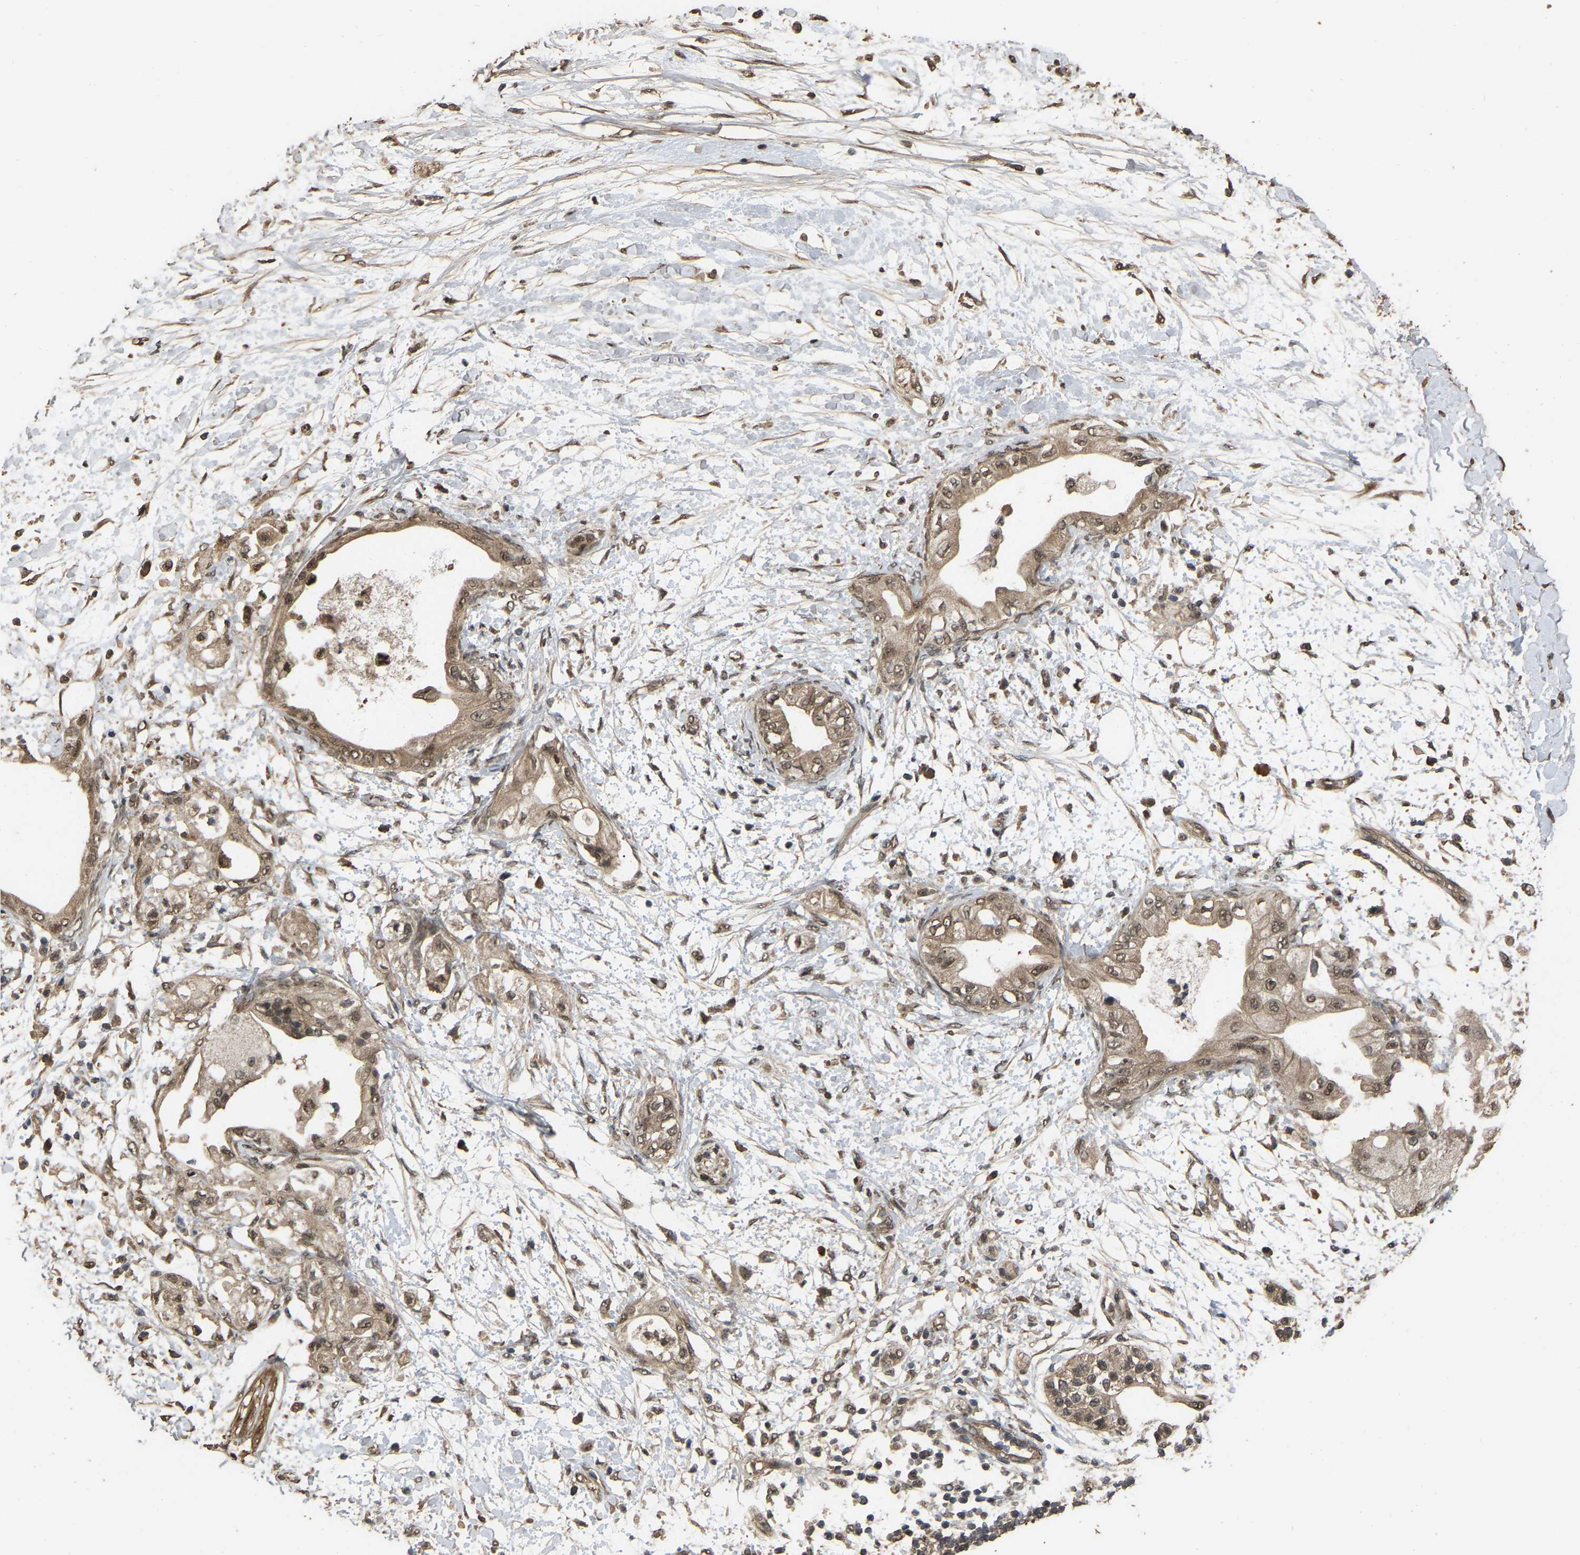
{"staining": {"intensity": "moderate", "quantity": ">75%", "location": "cytoplasmic/membranous,nuclear"}, "tissue": "adipose tissue", "cell_type": "Adipocytes", "image_type": "normal", "snomed": [{"axis": "morphology", "description": "Normal tissue, NOS"}, {"axis": "morphology", "description": "Adenocarcinoma, NOS"}, {"axis": "topography", "description": "Duodenum"}, {"axis": "topography", "description": "Peripheral nerve tissue"}], "caption": "Benign adipose tissue was stained to show a protein in brown. There is medium levels of moderate cytoplasmic/membranous,nuclear staining in approximately >75% of adipocytes.", "gene": "ARHGAP23", "patient": {"sex": "female", "age": 60}}